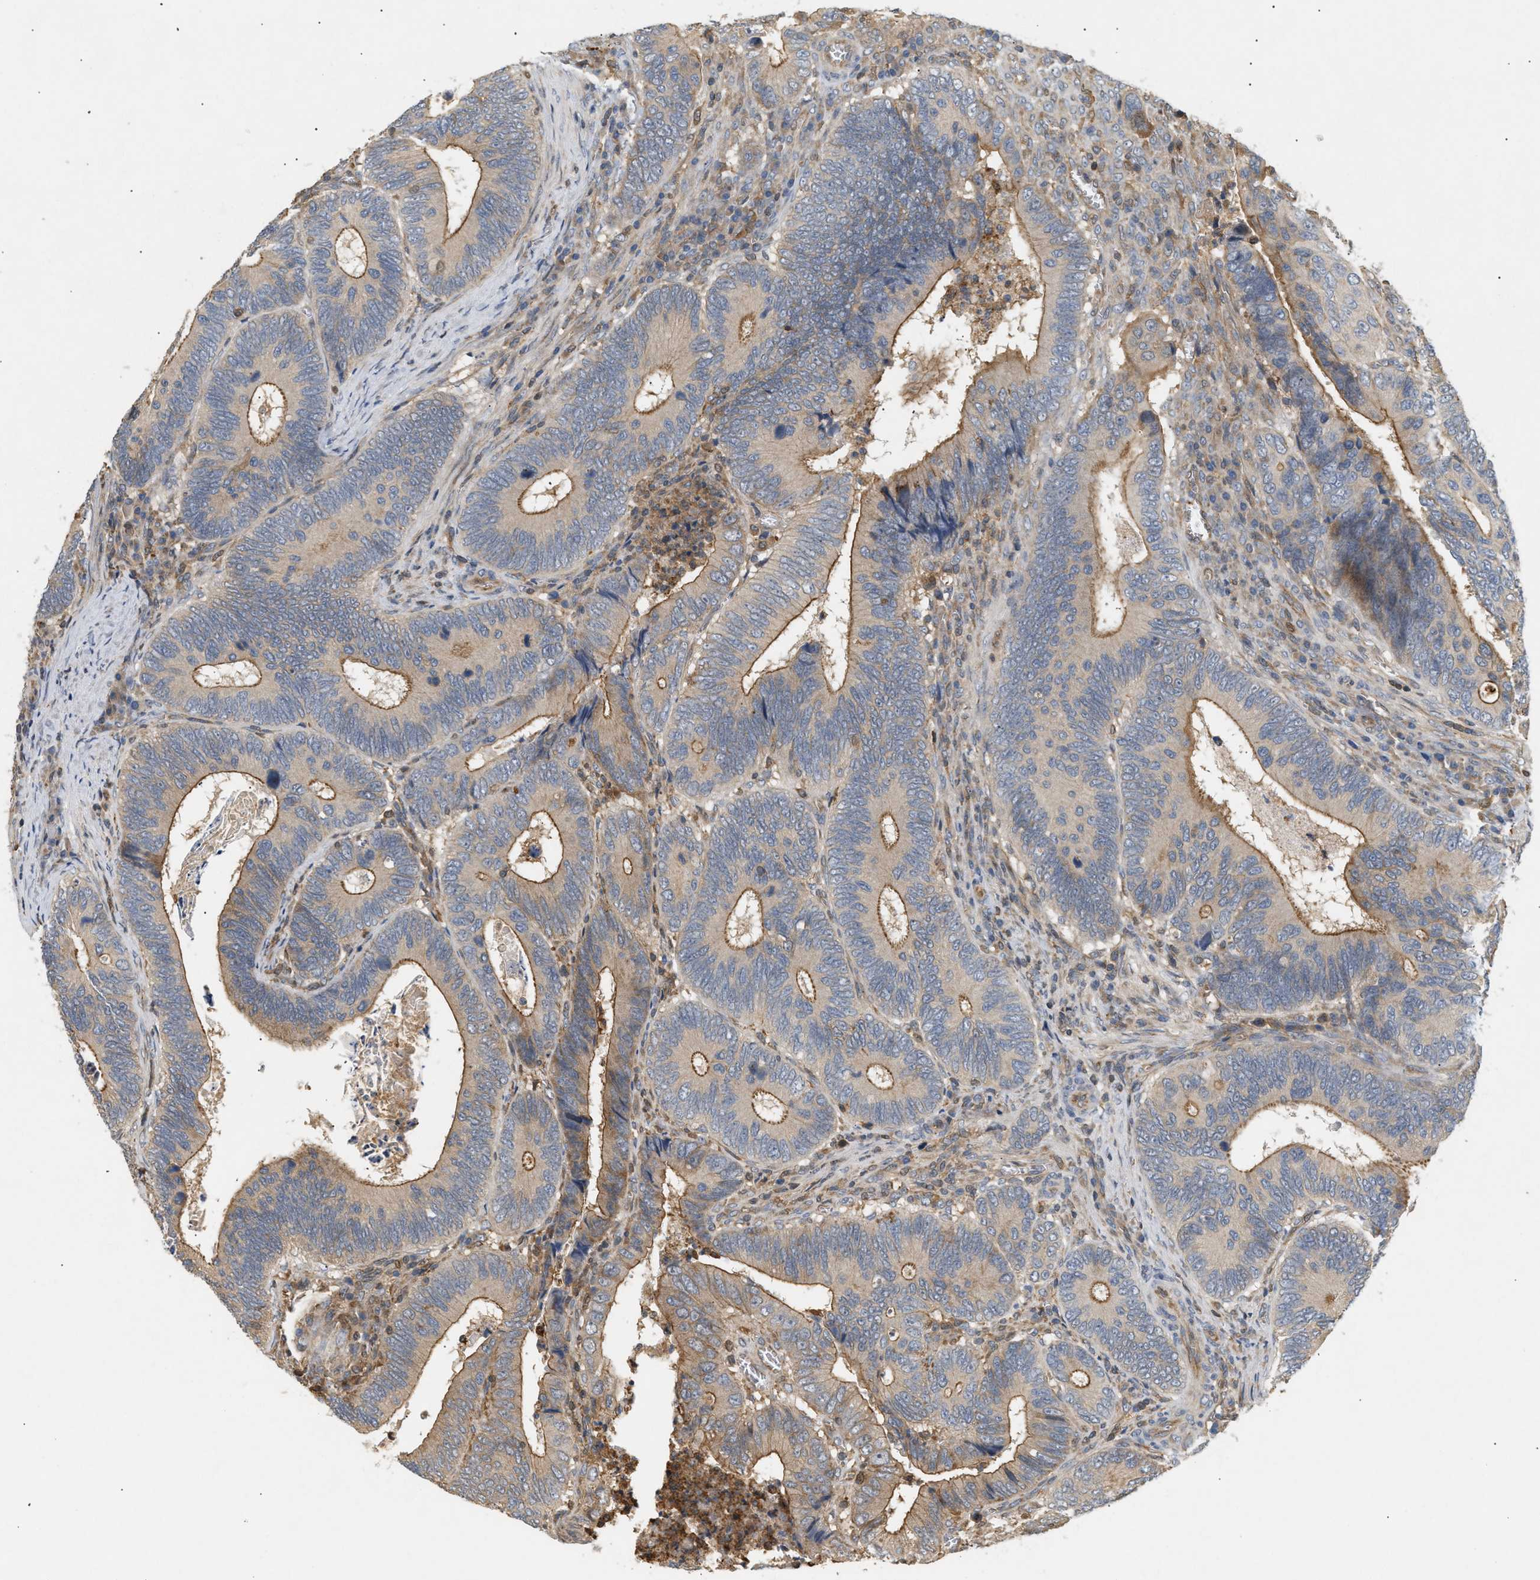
{"staining": {"intensity": "moderate", "quantity": "25%-75%", "location": "cytoplasmic/membranous"}, "tissue": "colorectal cancer", "cell_type": "Tumor cells", "image_type": "cancer", "snomed": [{"axis": "morphology", "description": "Inflammation, NOS"}, {"axis": "morphology", "description": "Adenocarcinoma, NOS"}, {"axis": "topography", "description": "Colon"}], "caption": "Immunohistochemistry (IHC) (DAB (3,3'-diaminobenzidine)) staining of colorectal cancer (adenocarcinoma) shows moderate cytoplasmic/membranous protein positivity in approximately 25%-75% of tumor cells.", "gene": "FARS2", "patient": {"sex": "male", "age": 72}}